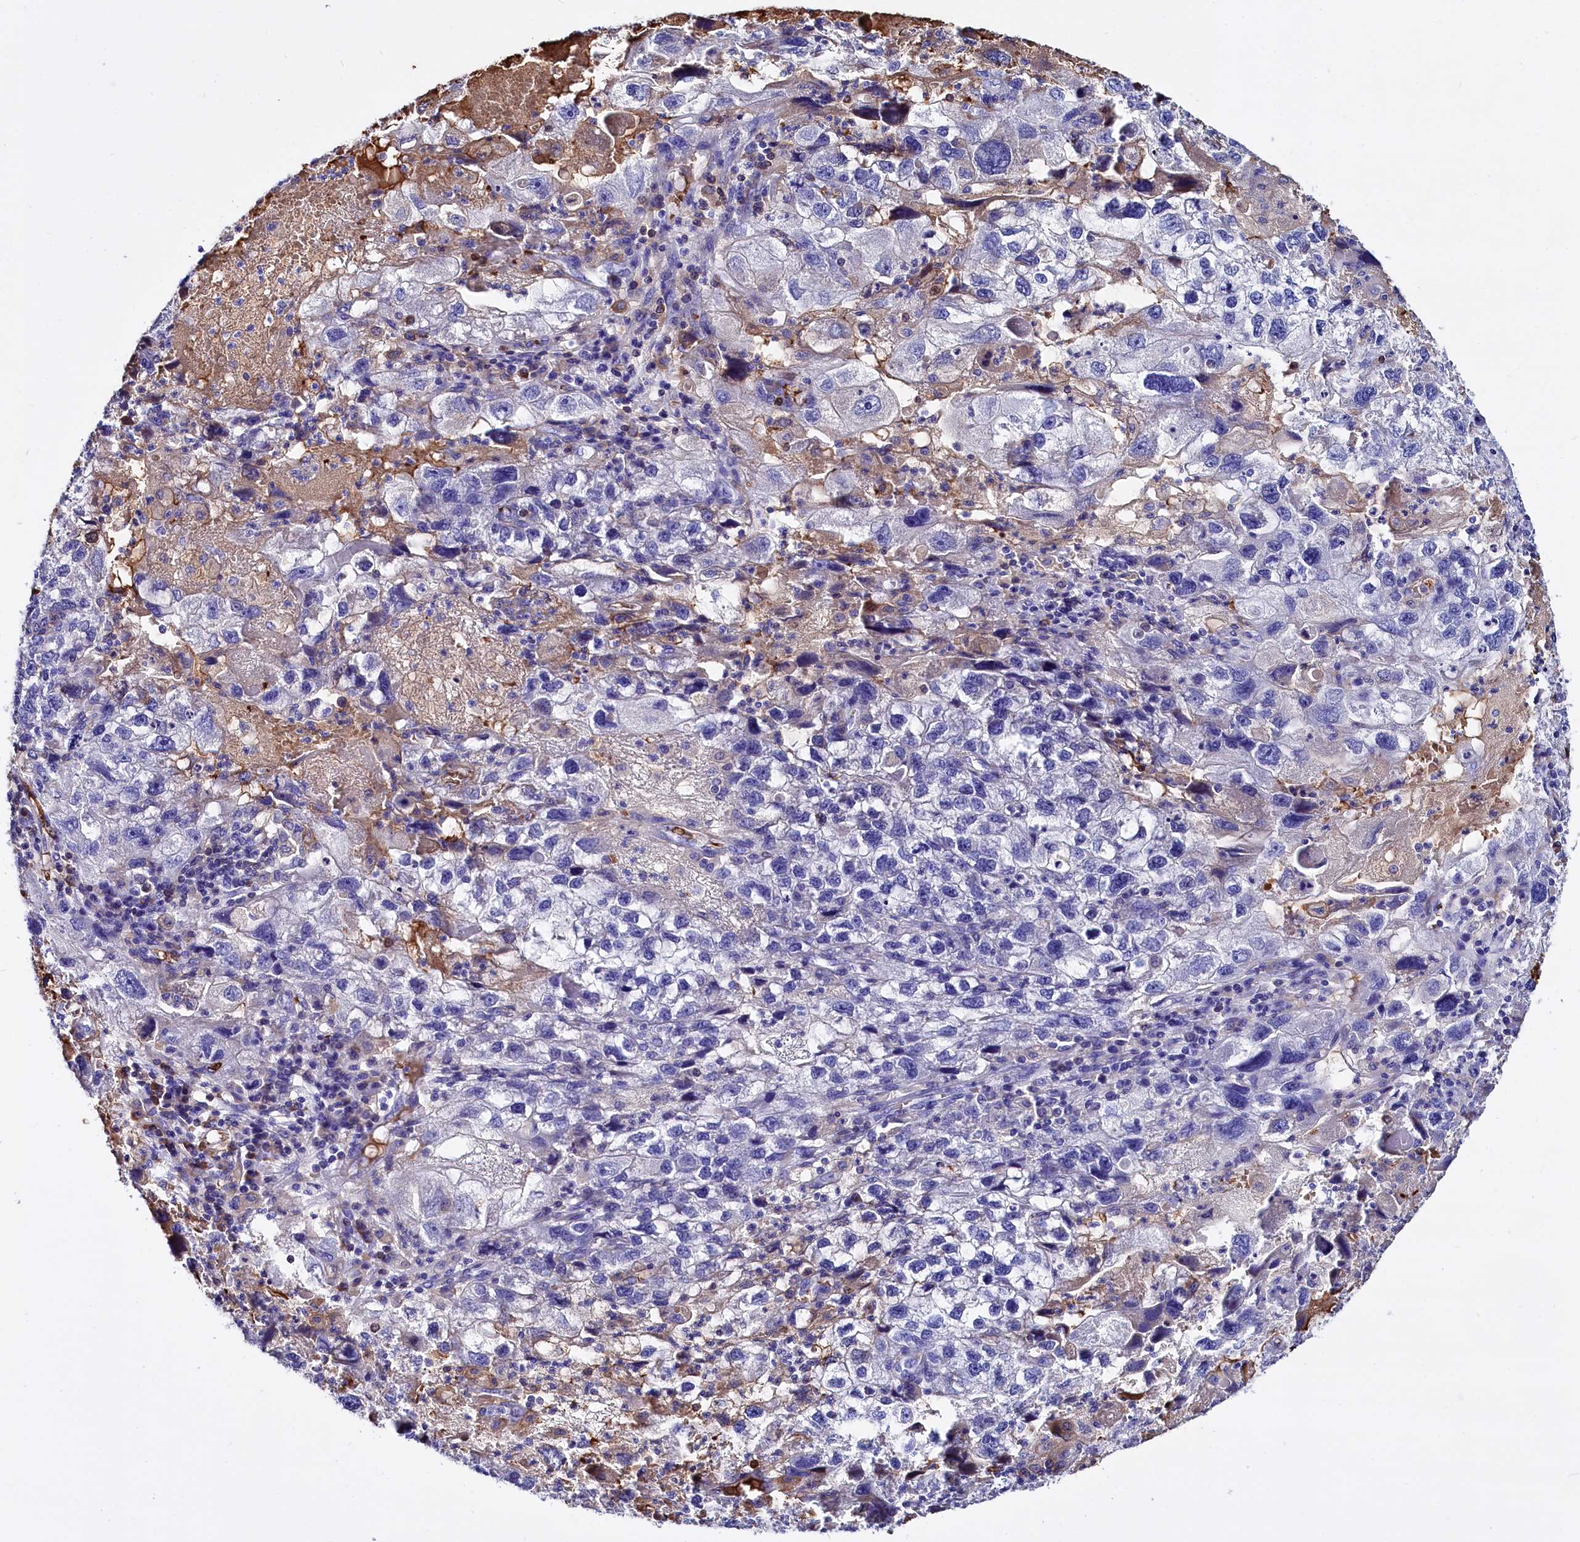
{"staining": {"intensity": "negative", "quantity": "none", "location": "none"}, "tissue": "endometrial cancer", "cell_type": "Tumor cells", "image_type": "cancer", "snomed": [{"axis": "morphology", "description": "Adenocarcinoma, NOS"}, {"axis": "topography", "description": "Endometrium"}], "caption": "Endometrial cancer (adenocarcinoma) stained for a protein using immunohistochemistry (IHC) reveals no staining tumor cells.", "gene": "RPUSD3", "patient": {"sex": "female", "age": 49}}